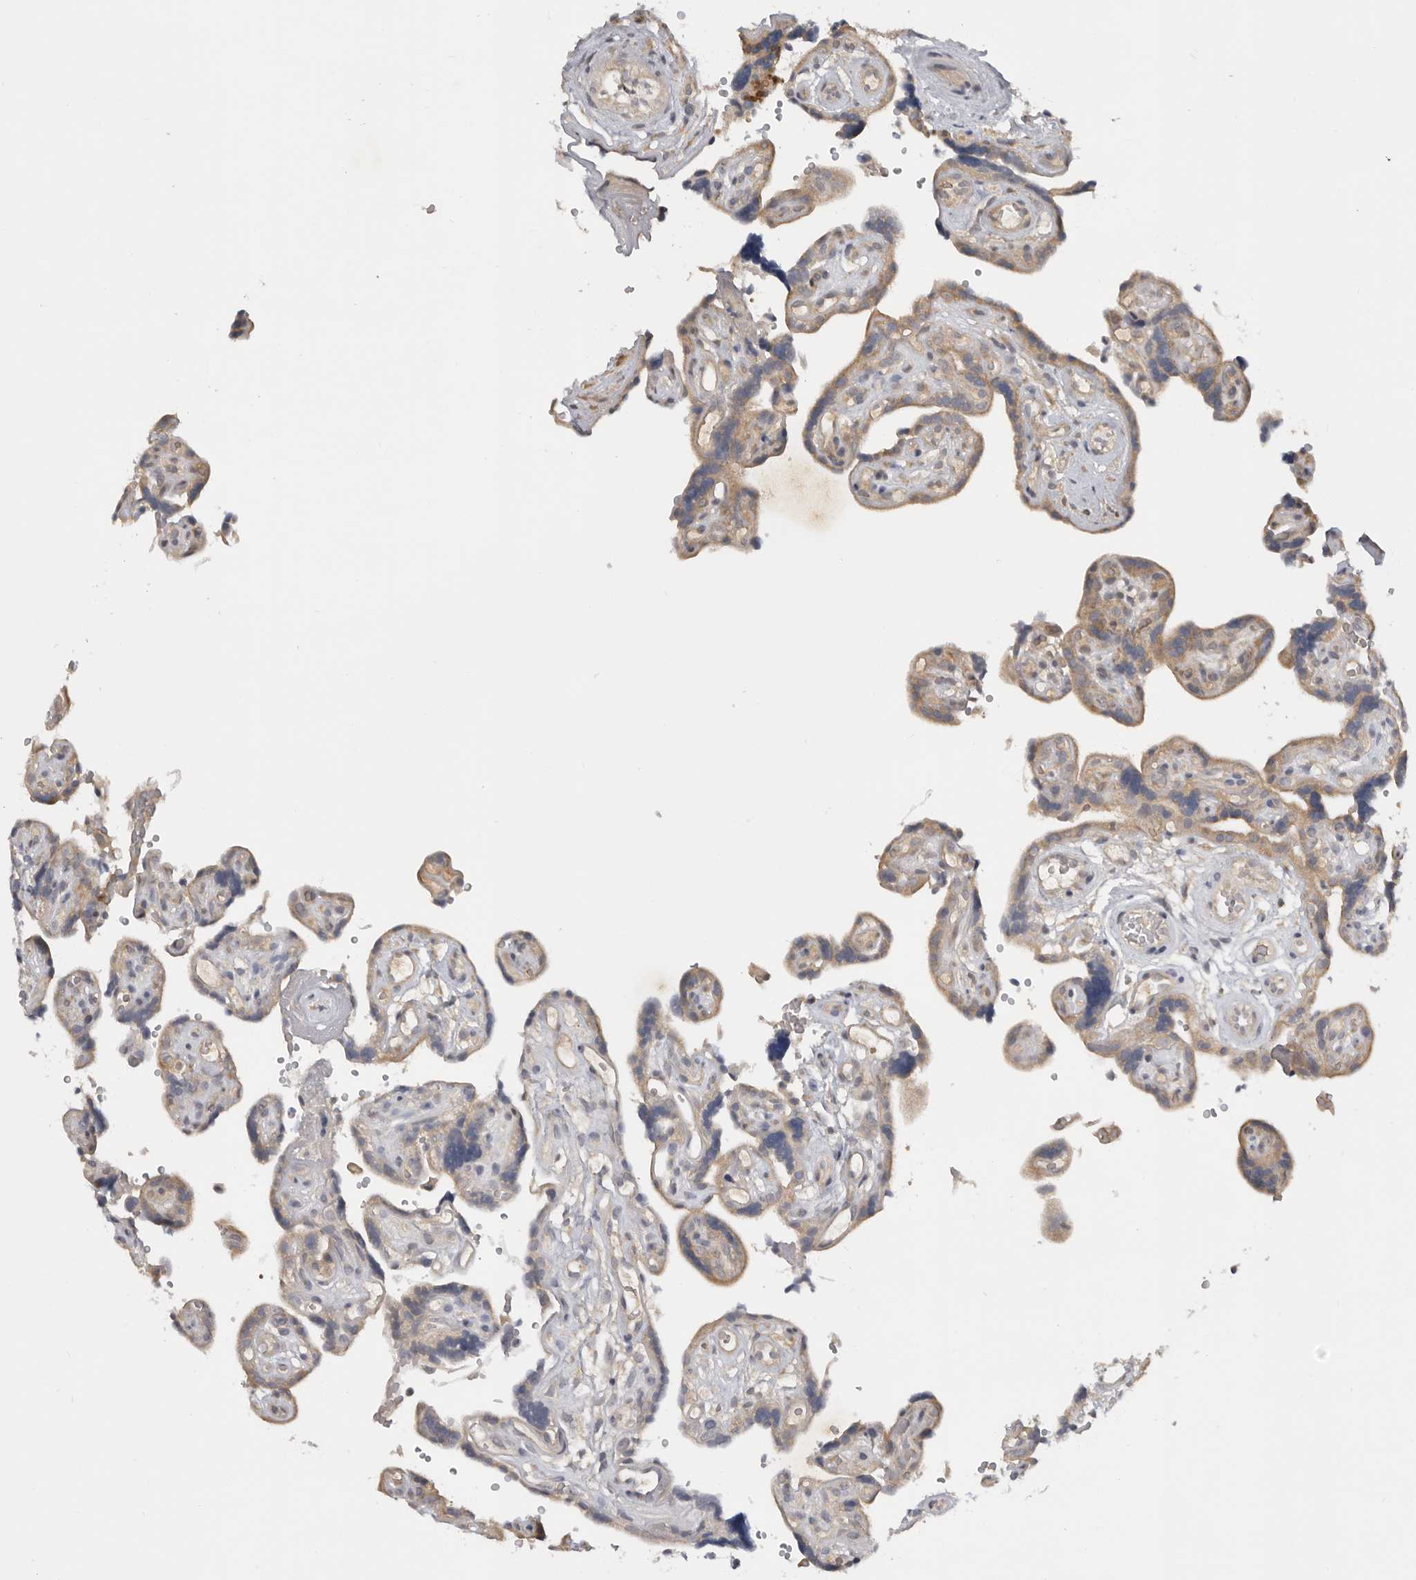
{"staining": {"intensity": "moderate", "quantity": ">75%", "location": "cytoplasmic/membranous"}, "tissue": "placenta", "cell_type": "Decidual cells", "image_type": "normal", "snomed": [{"axis": "morphology", "description": "Normal tissue, NOS"}, {"axis": "topography", "description": "Placenta"}], "caption": "This is a histology image of IHC staining of benign placenta, which shows moderate positivity in the cytoplasmic/membranous of decidual cells.", "gene": "PPP1R42", "patient": {"sex": "female", "age": 30}}